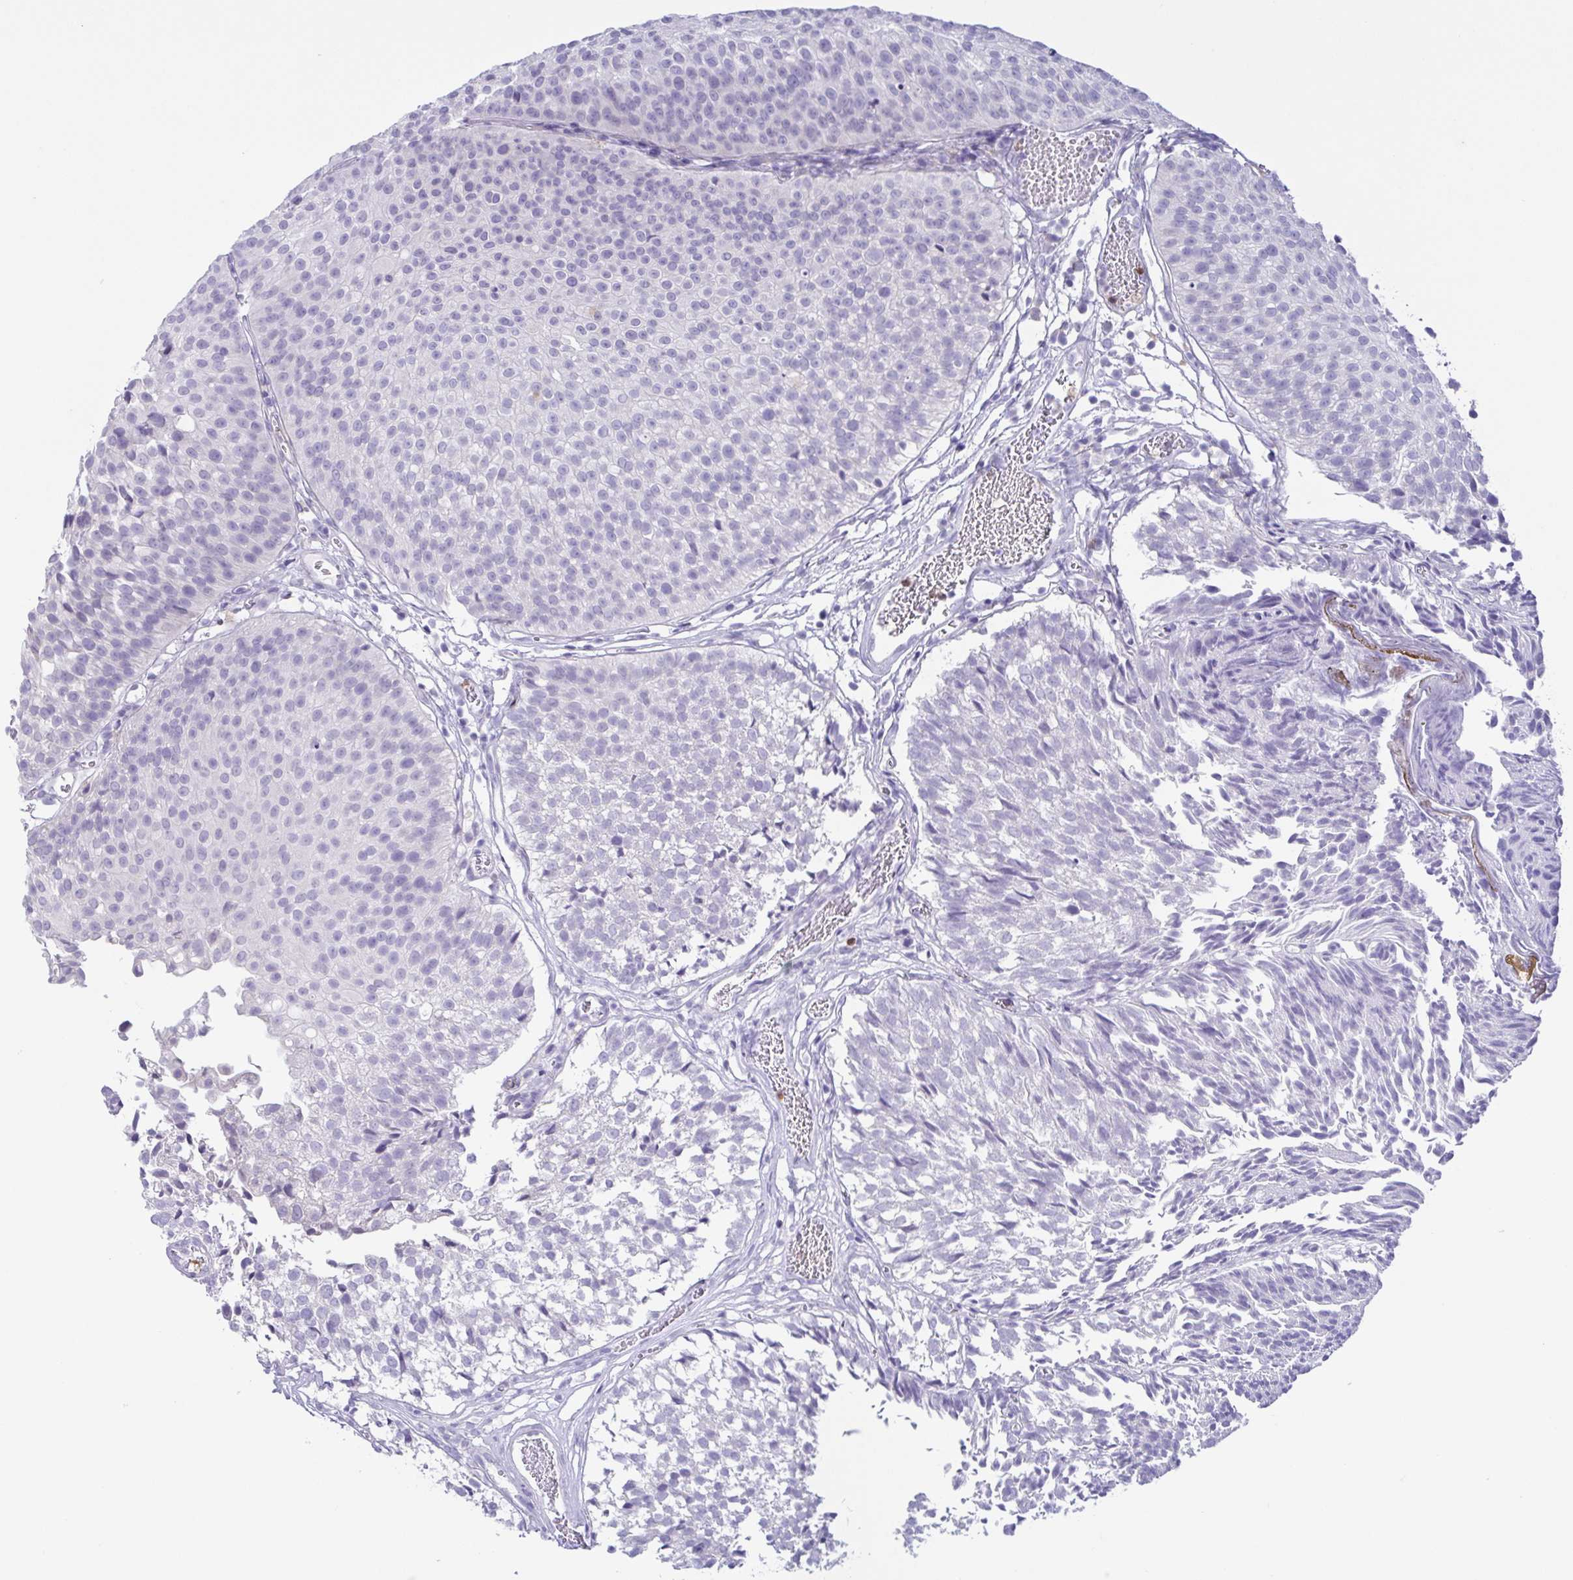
{"staining": {"intensity": "negative", "quantity": "none", "location": "none"}, "tissue": "urothelial cancer", "cell_type": "Tumor cells", "image_type": "cancer", "snomed": [{"axis": "morphology", "description": "Urothelial carcinoma, Low grade"}, {"axis": "topography", "description": "Urinary bladder"}], "caption": "Immunohistochemical staining of human urothelial cancer shows no significant staining in tumor cells. Brightfield microscopy of immunohistochemistry (IHC) stained with DAB (3,3'-diaminobenzidine) (brown) and hematoxylin (blue), captured at high magnification.", "gene": "ATP6V1G2", "patient": {"sex": "male", "age": 80}}